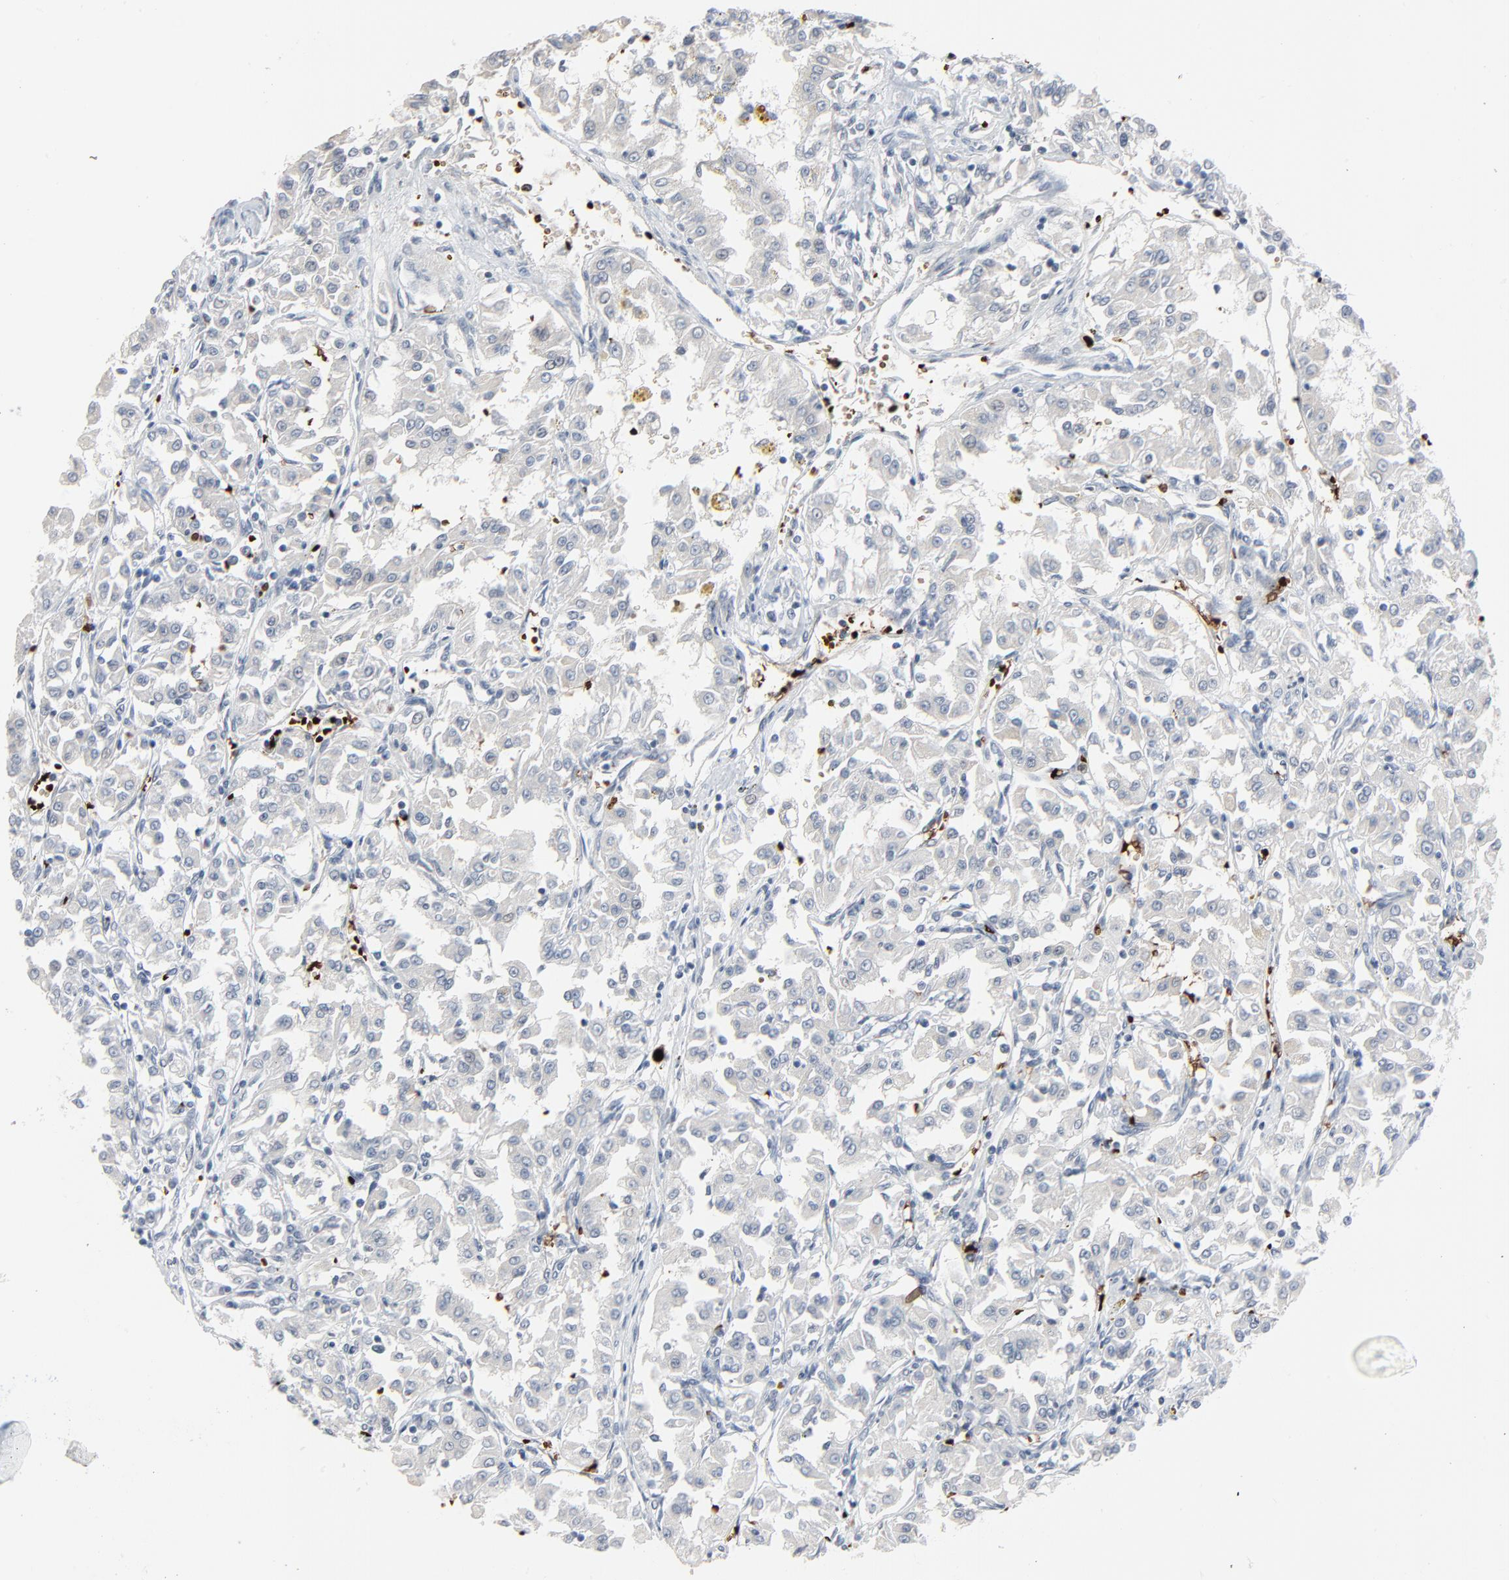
{"staining": {"intensity": "negative", "quantity": "none", "location": "none"}, "tissue": "renal cancer", "cell_type": "Tumor cells", "image_type": "cancer", "snomed": [{"axis": "morphology", "description": "Adenocarcinoma, NOS"}, {"axis": "topography", "description": "Kidney"}], "caption": "Renal adenocarcinoma was stained to show a protein in brown. There is no significant positivity in tumor cells. The staining is performed using DAB brown chromogen with nuclei counter-stained in using hematoxylin.", "gene": "SAGE1", "patient": {"sex": "male", "age": 78}}